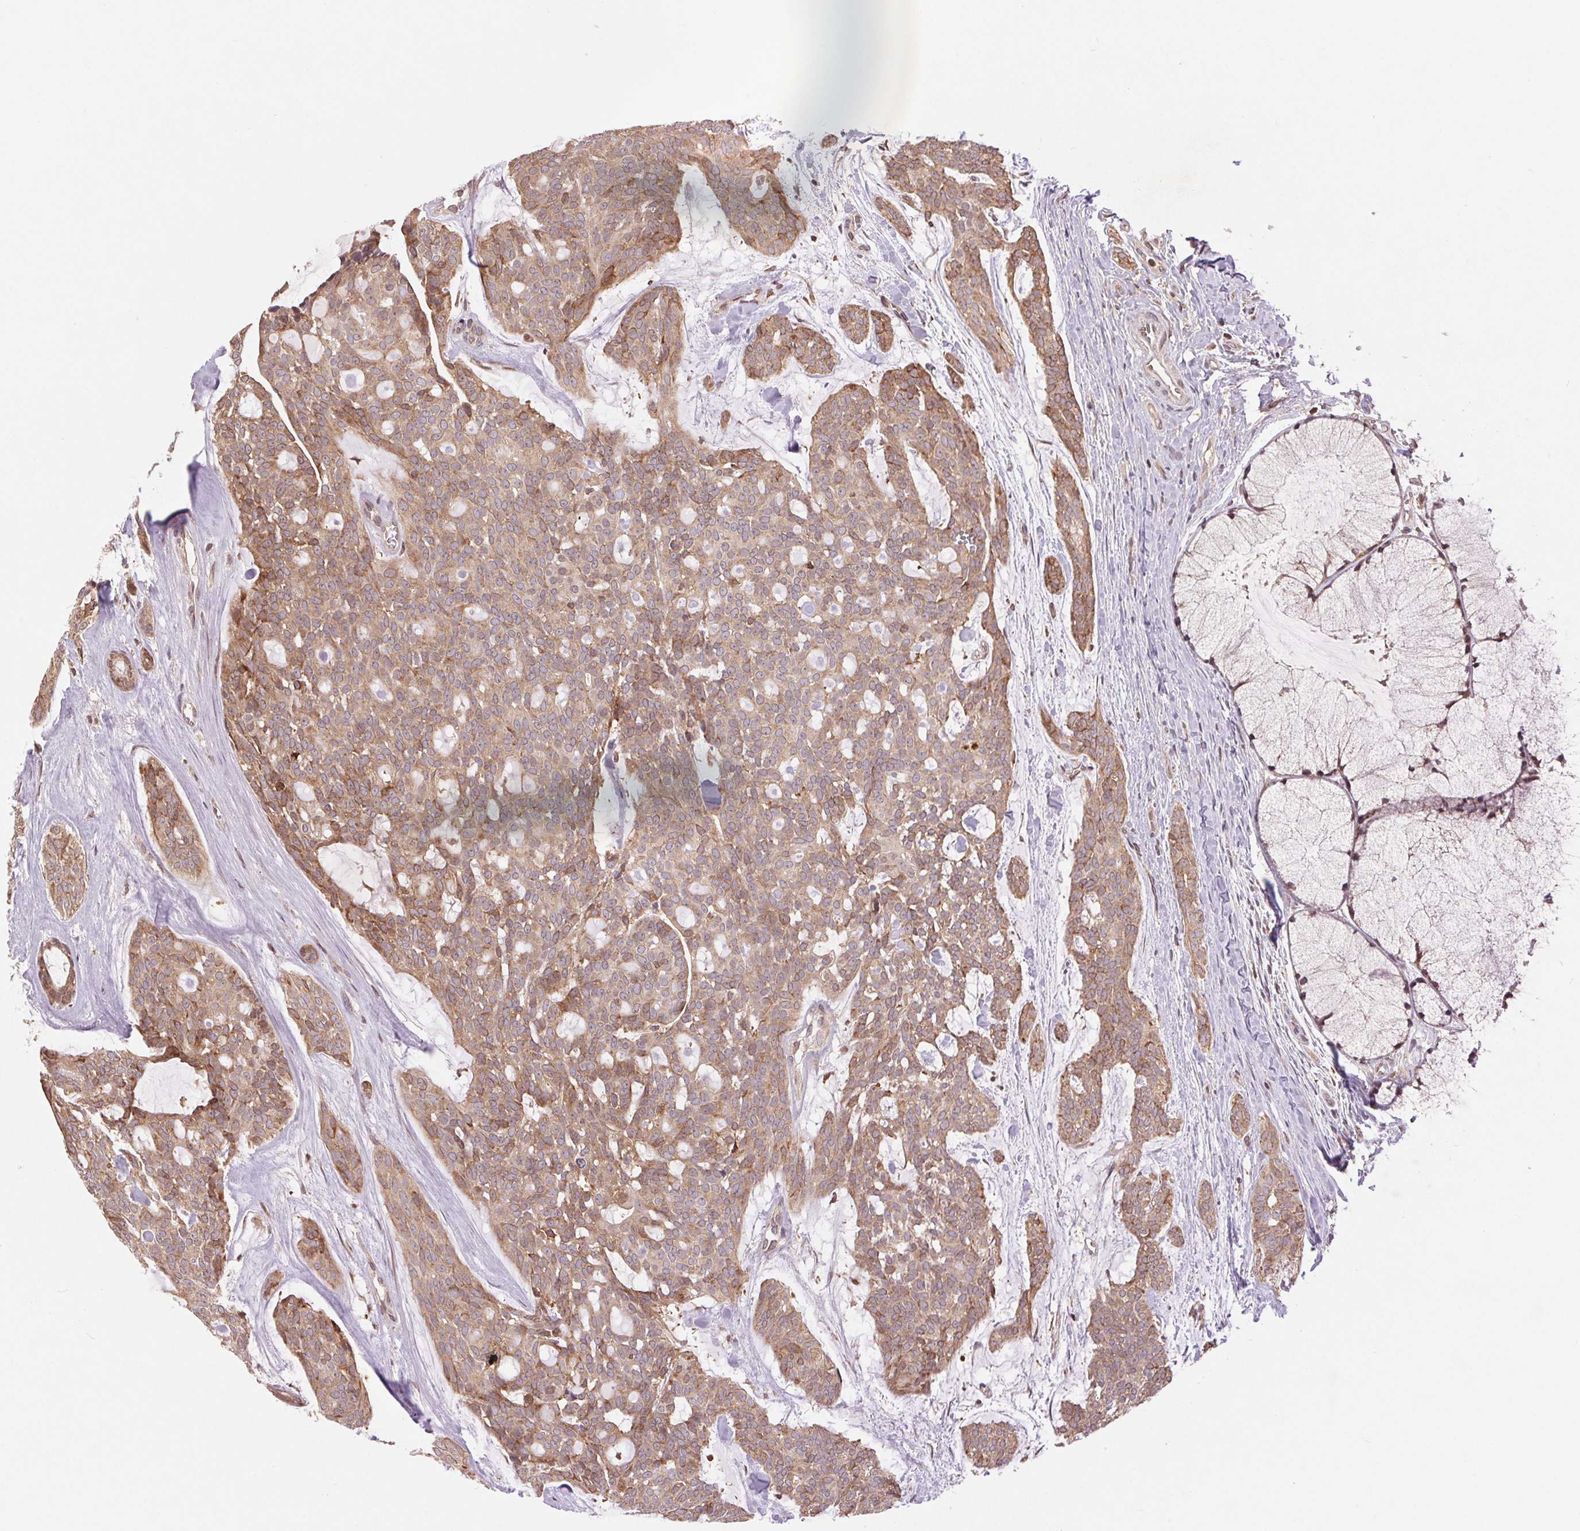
{"staining": {"intensity": "moderate", "quantity": ">75%", "location": "cytoplasmic/membranous"}, "tissue": "head and neck cancer", "cell_type": "Tumor cells", "image_type": "cancer", "snomed": [{"axis": "morphology", "description": "Adenocarcinoma, NOS"}, {"axis": "topography", "description": "Head-Neck"}], "caption": "A micrograph of human head and neck adenocarcinoma stained for a protein shows moderate cytoplasmic/membranous brown staining in tumor cells.", "gene": "BTF3L4", "patient": {"sex": "male", "age": 66}}